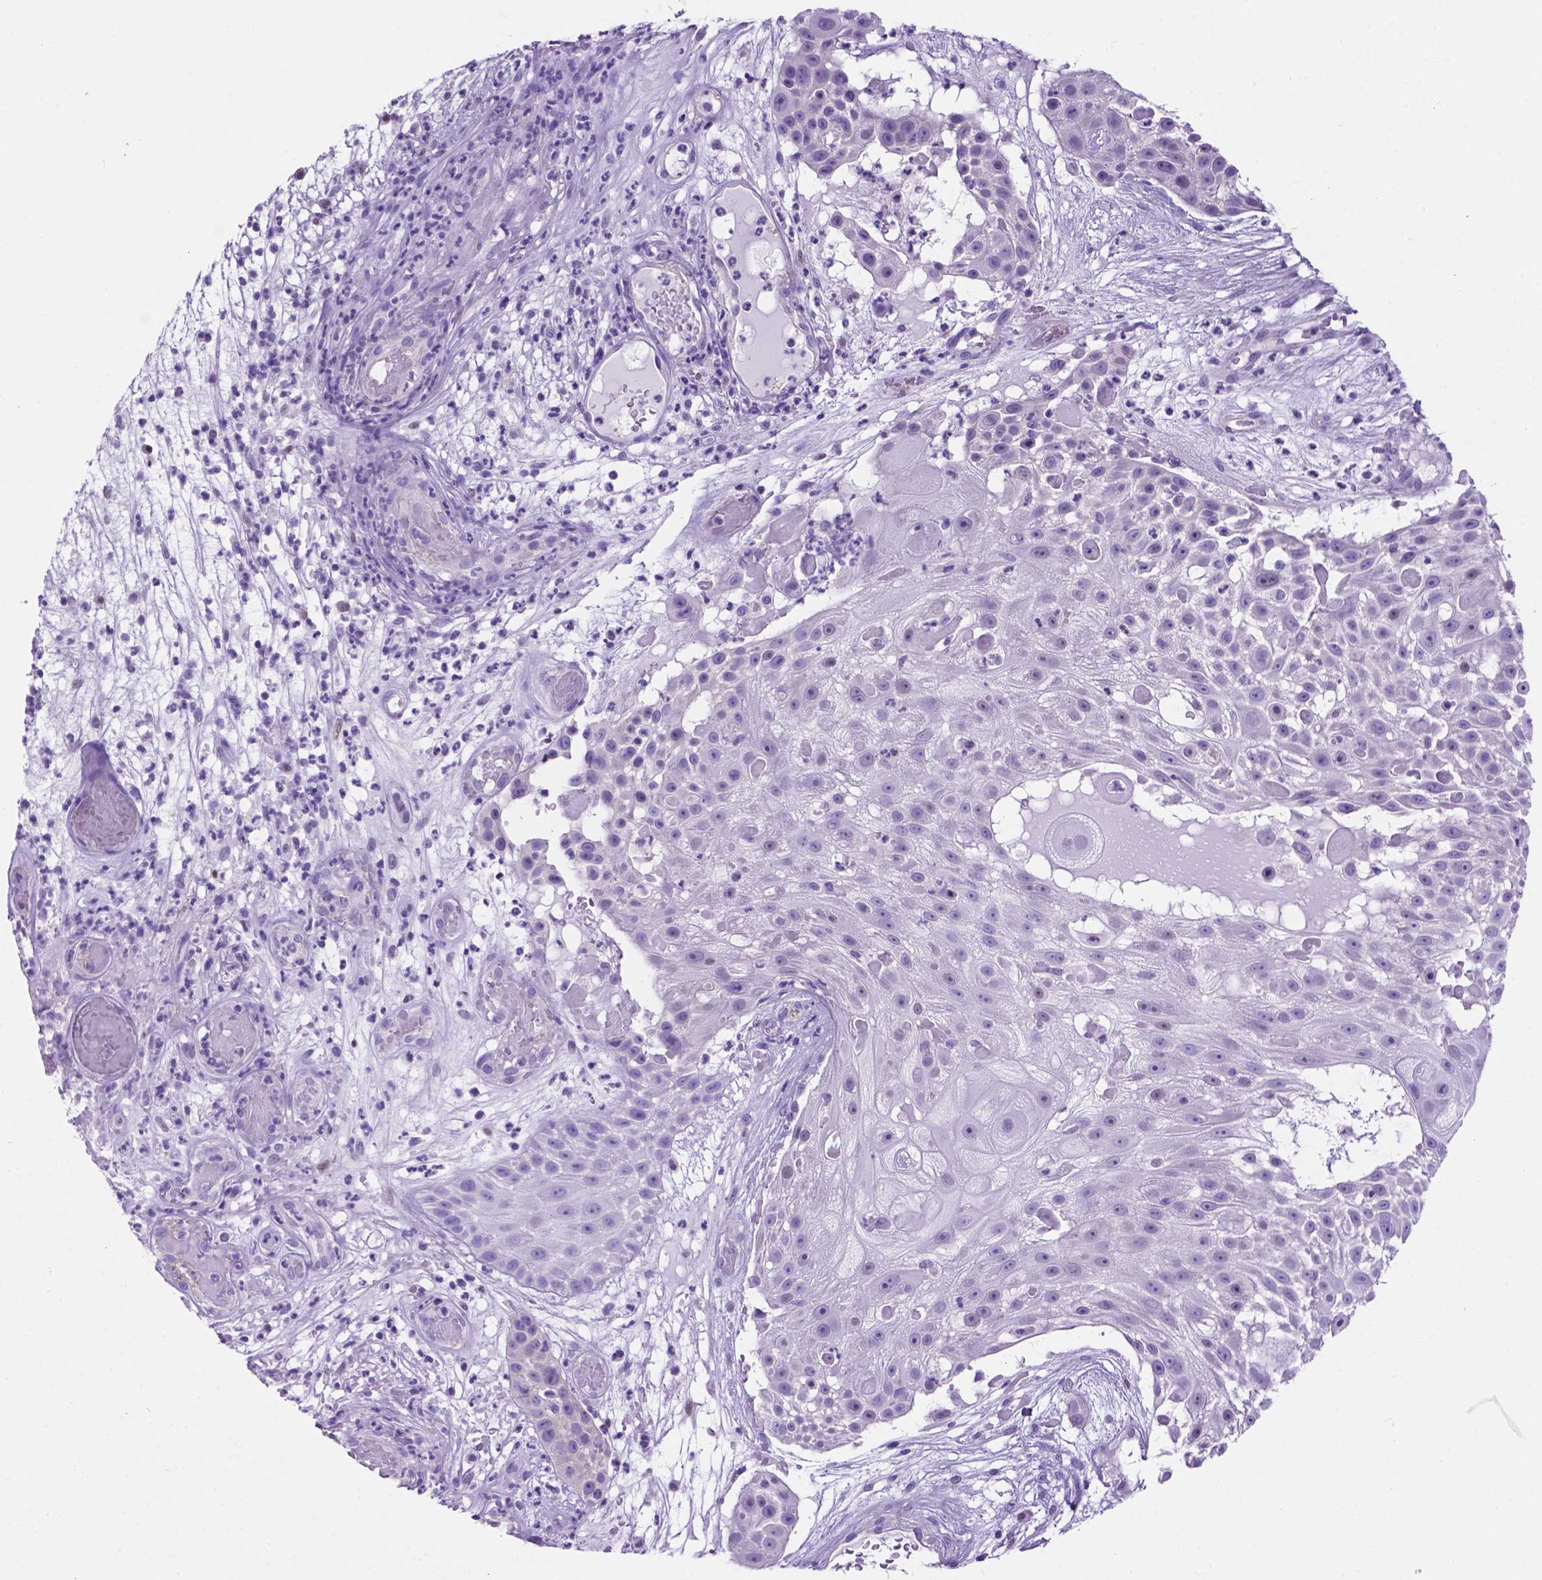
{"staining": {"intensity": "negative", "quantity": "none", "location": "none"}, "tissue": "skin cancer", "cell_type": "Tumor cells", "image_type": "cancer", "snomed": [{"axis": "morphology", "description": "Squamous cell carcinoma, NOS"}, {"axis": "topography", "description": "Skin"}], "caption": "IHC image of neoplastic tissue: skin cancer (squamous cell carcinoma) stained with DAB exhibits no significant protein expression in tumor cells. (Stains: DAB (3,3'-diaminobenzidine) immunohistochemistry (IHC) with hematoxylin counter stain, Microscopy: brightfield microscopy at high magnification).", "gene": "TMEM210", "patient": {"sex": "female", "age": 86}}